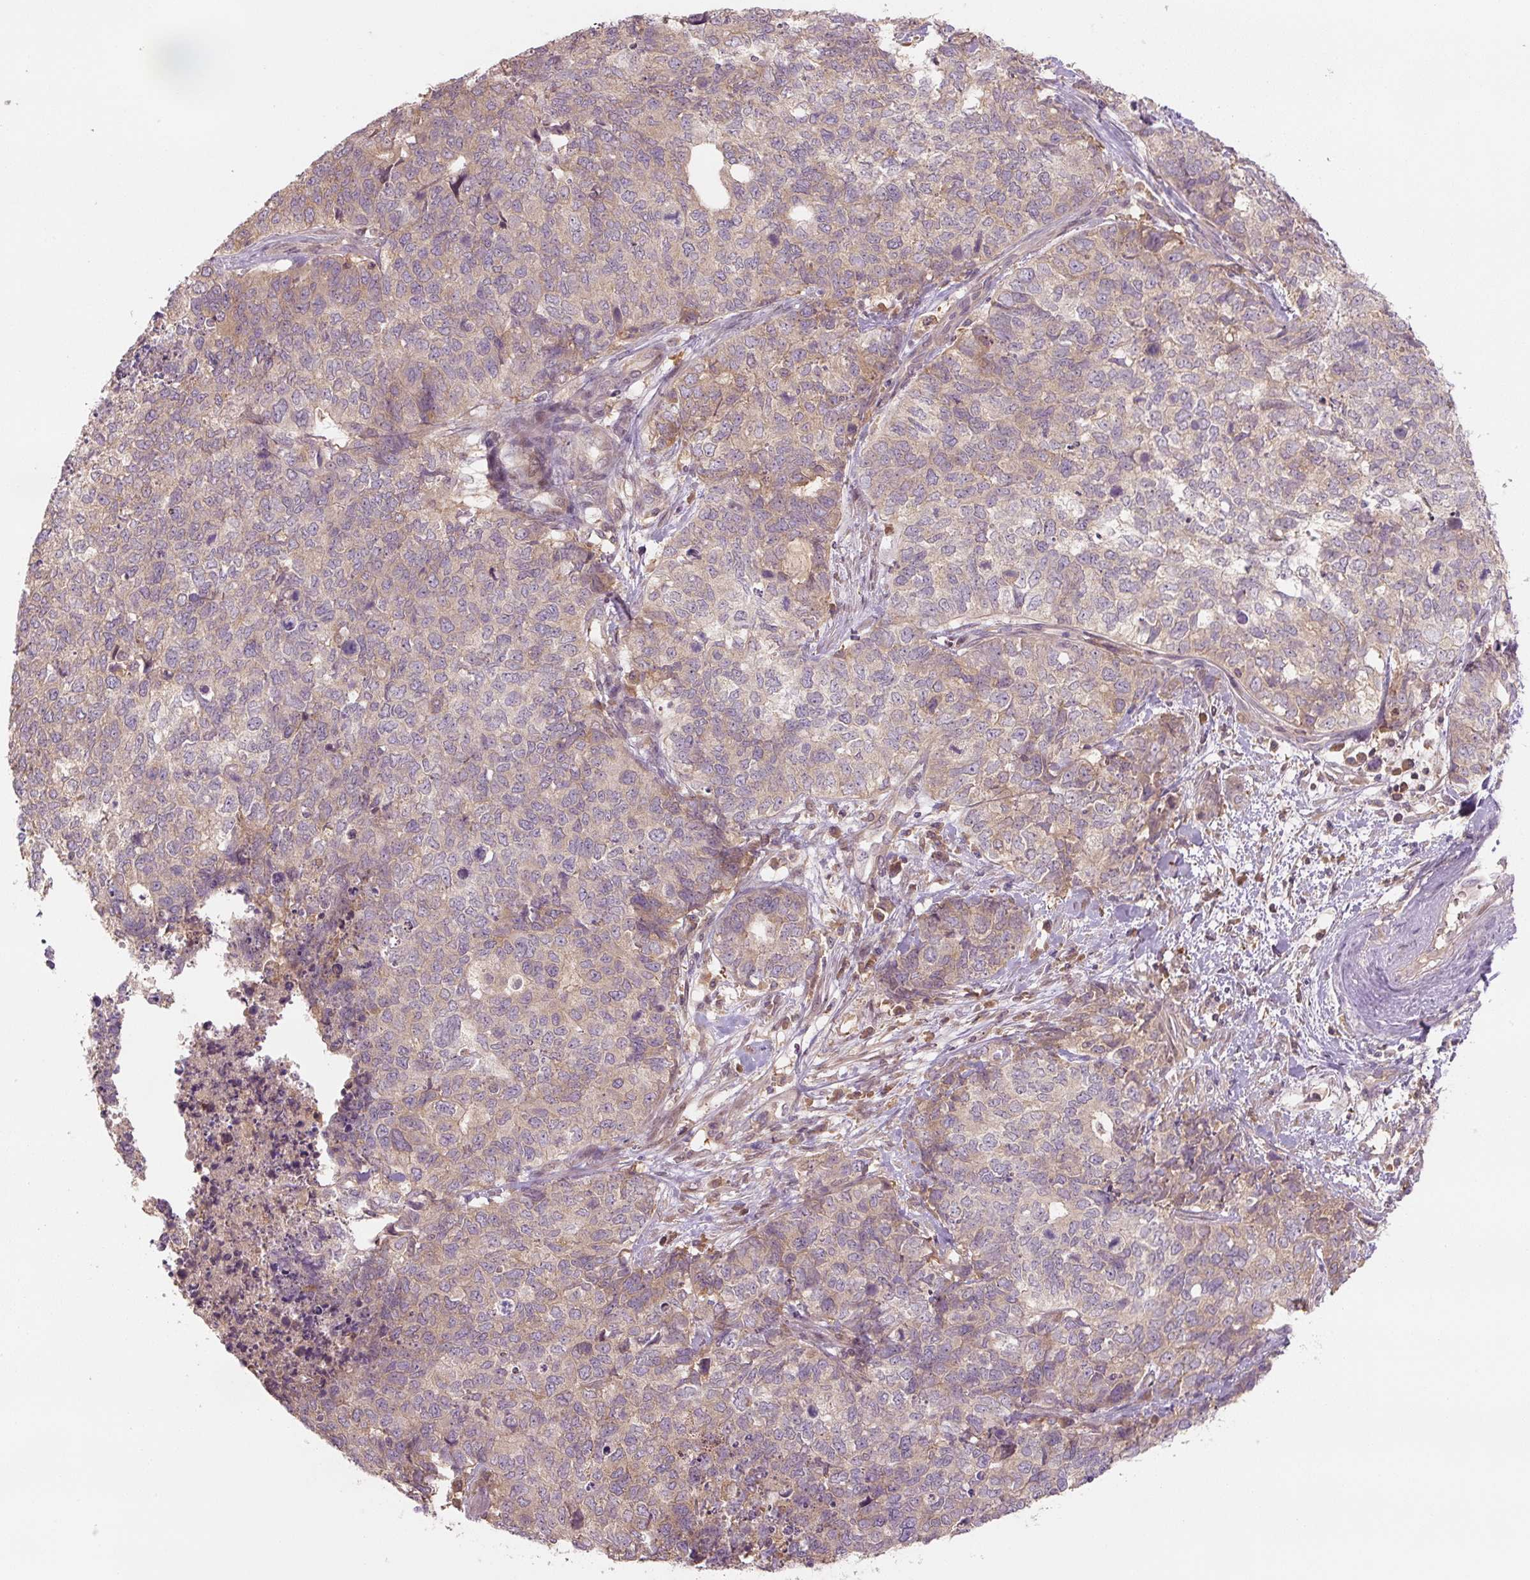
{"staining": {"intensity": "weak", "quantity": "25%-75%", "location": "cytoplasmic/membranous"}, "tissue": "cervical cancer", "cell_type": "Tumor cells", "image_type": "cancer", "snomed": [{"axis": "morphology", "description": "Squamous cell carcinoma, NOS"}, {"axis": "topography", "description": "Cervix"}], "caption": "Cervical squamous cell carcinoma stained for a protein exhibits weak cytoplasmic/membranous positivity in tumor cells.", "gene": "C2orf73", "patient": {"sex": "female", "age": 63}}